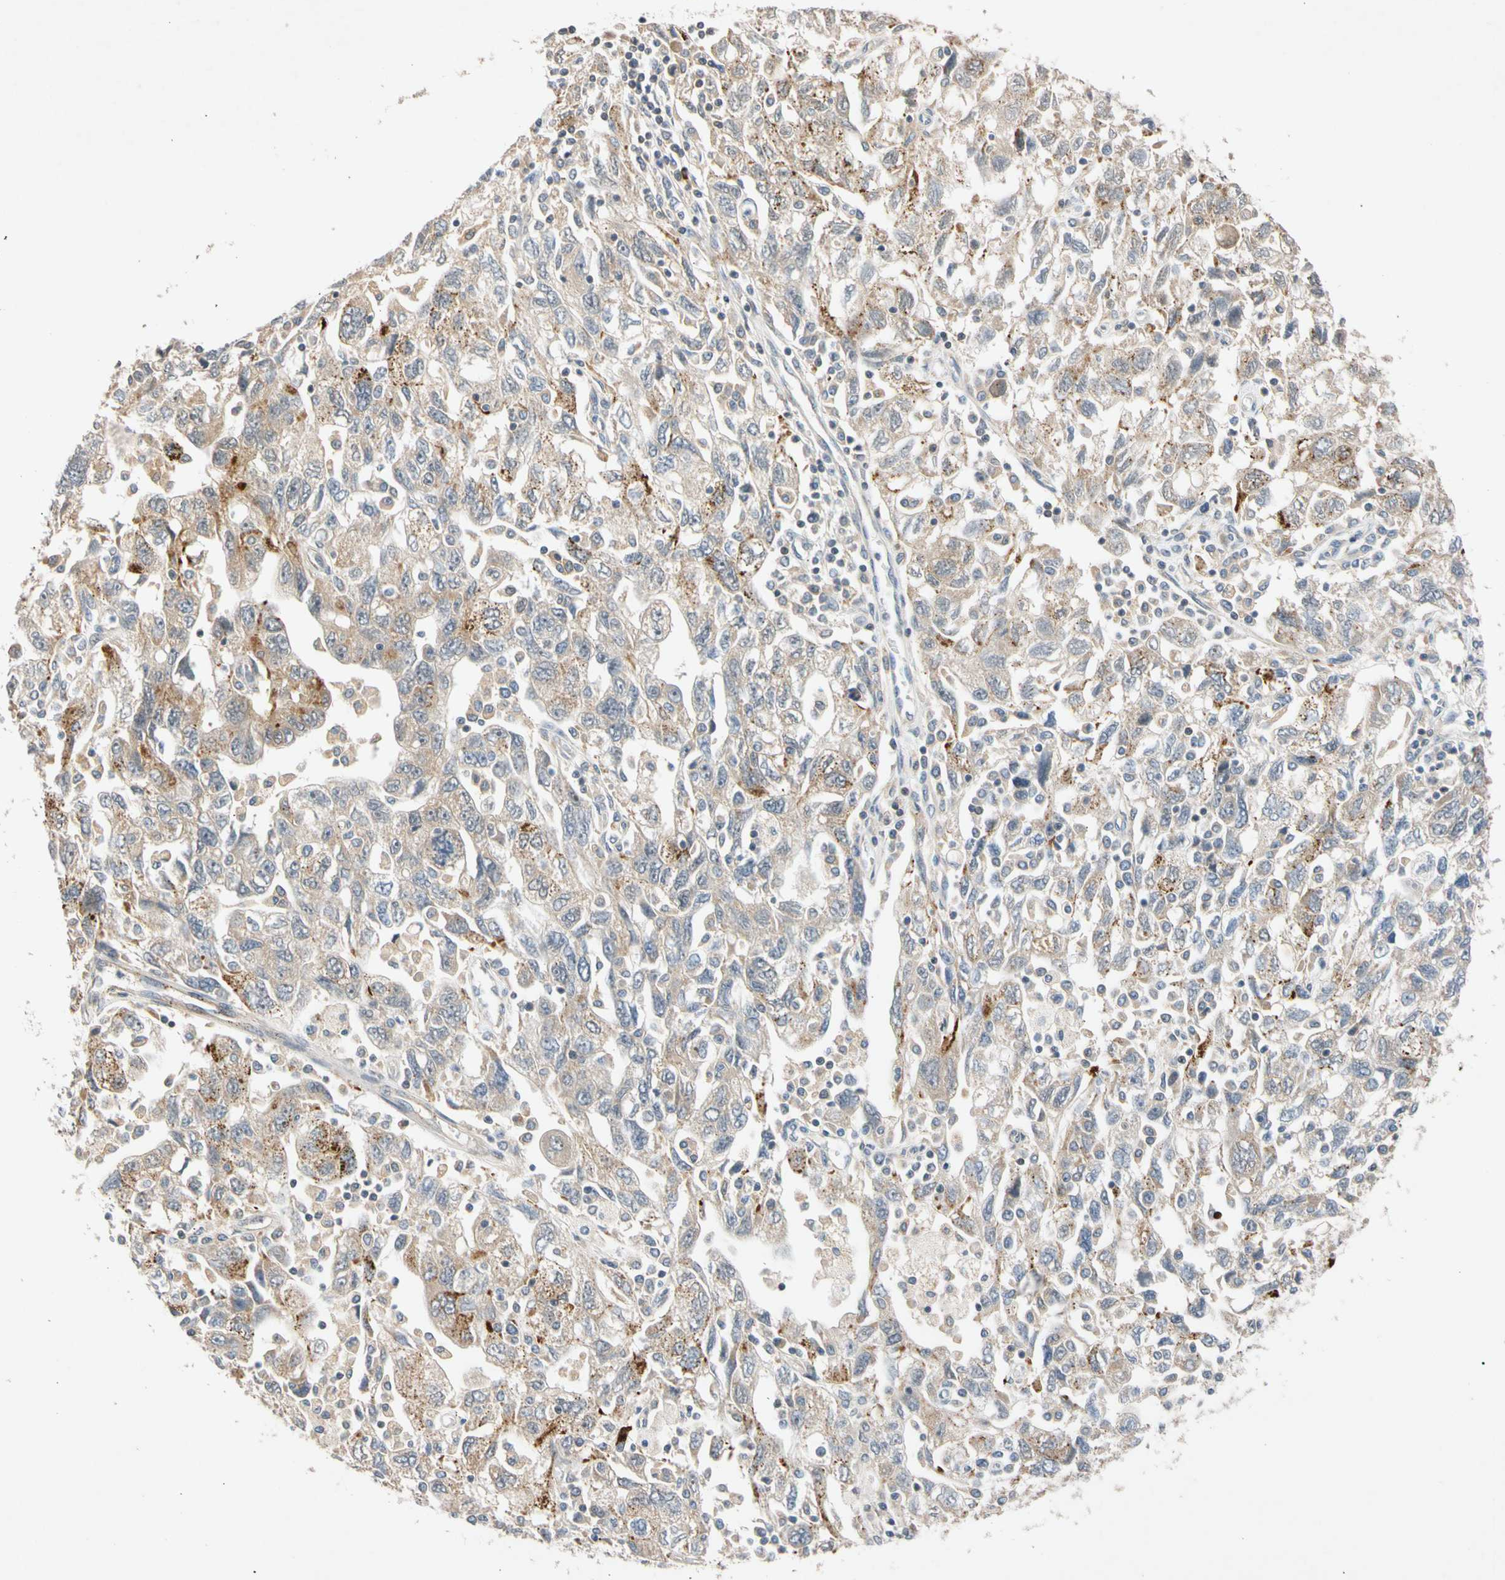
{"staining": {"intensity": "moderate", "quantity": "25%-75%", "location": "cytoplasmic/membranous"}, "tissue": "ovarian cancer", "cell_type": "Tumor cells", "image_type": "cancer", "snomed": [{"axis": "morphology", "description": "Carcinoma, NOS"}, {"axis": "morphology", "description": "Cystadenocarcinoma, serous, NOS"}, {"axis": "topography", "description": "Ovary"}], "caption": "This is a photomicrograph of immunohistochemistry staining of carcinoma (ovarian), which shows moderate expression in the cytoplasmic/membranous of tumor cells.", "gene": "CNST", "patient": {"sex": "female", "age": 69}}